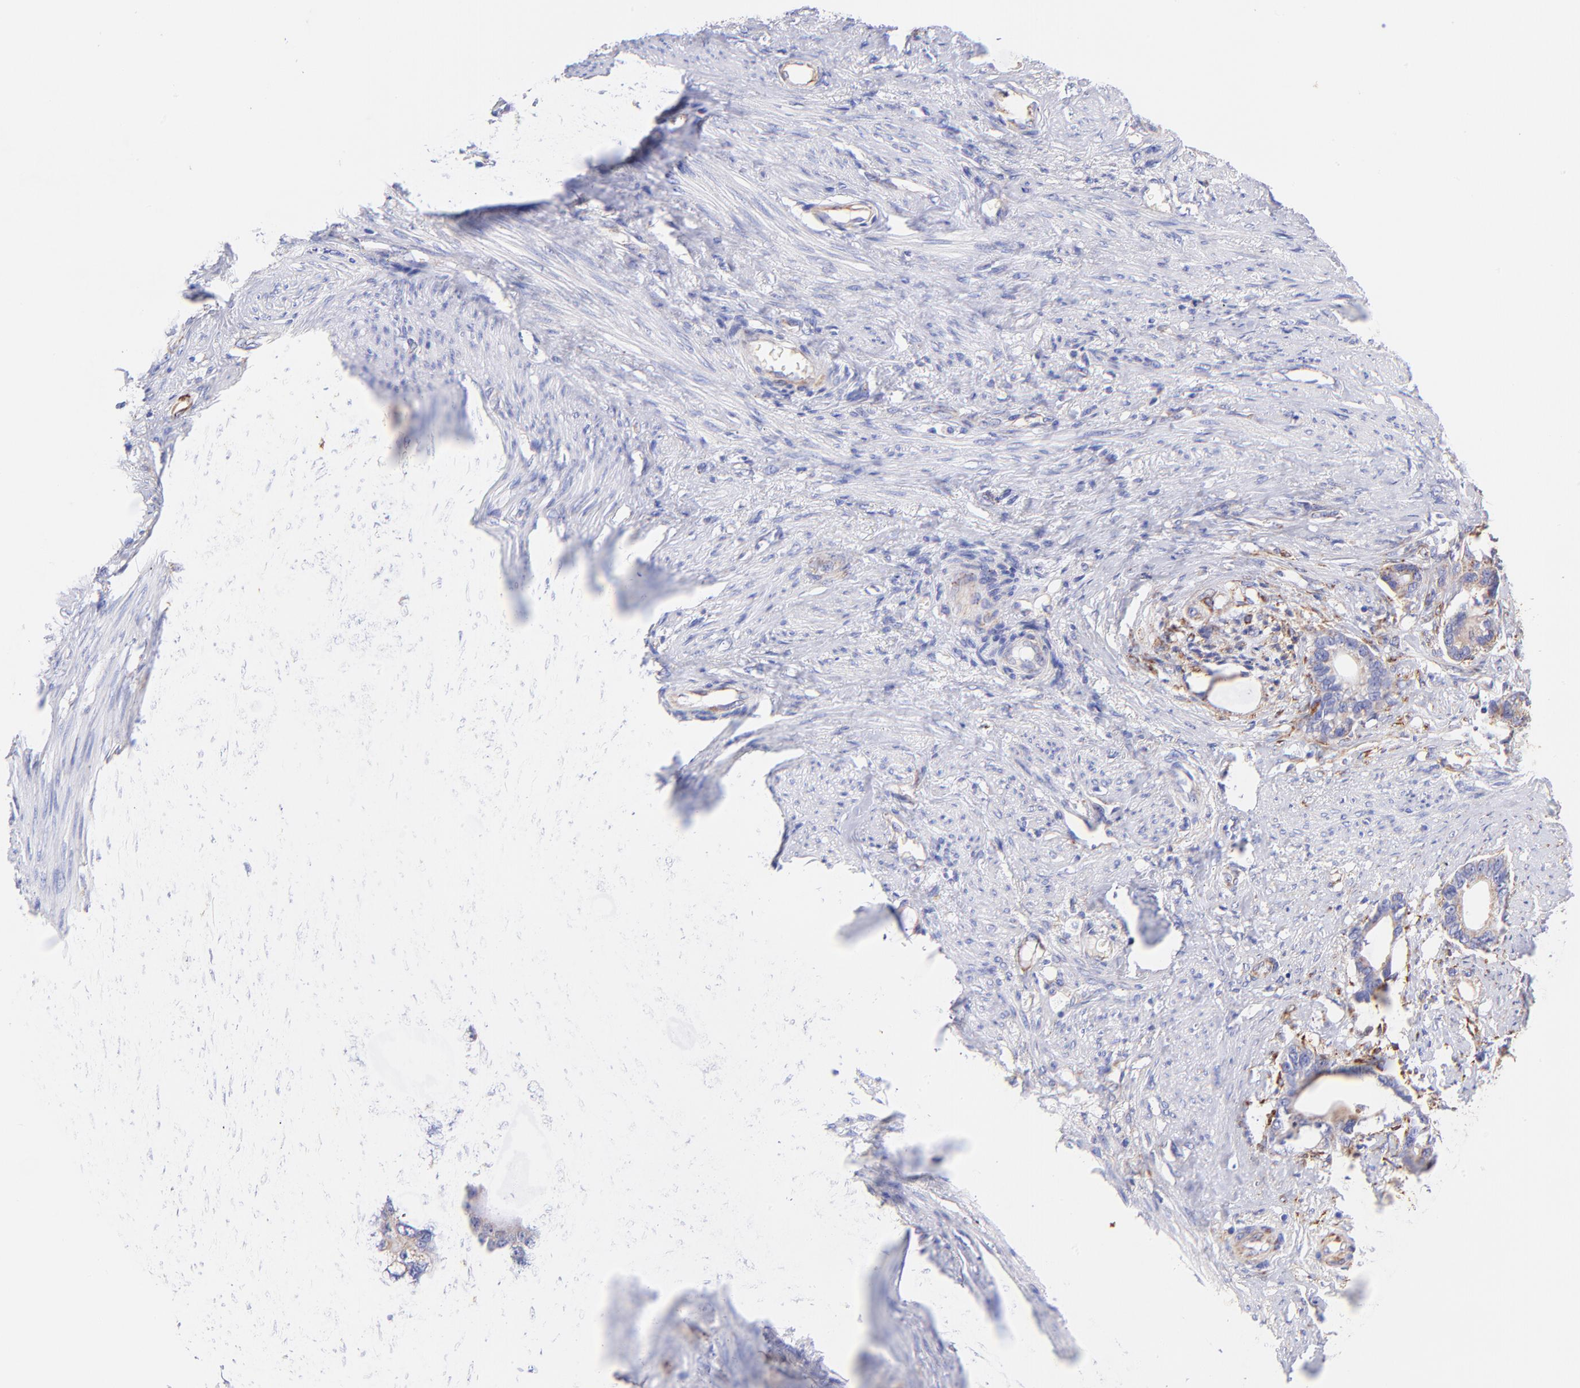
{"staining": {"intensity": "weak", "quantity": ">75%", "location": "cytoplasmic/membranous"}, "tissue": "stomach cancer", "cell_type": "Tumor cells", "image_type": "cancer", "snomed": [{"axis": "morphology", "description": "Adenocarcinoma, NOS"}, {"axis": "topography", "description": "Stomach"}], "caption": "Protein expression analysis of stomach adenocarcinoma displays weak cytoplasmic/membranous positivity in about >75% of tumor cells. Immunohistochemistry (ihc) stains the protein of interest in brown and the nuclei are stained blue.", "gene": "SPARC", "patient": {"sex": "female", "age": 75}}